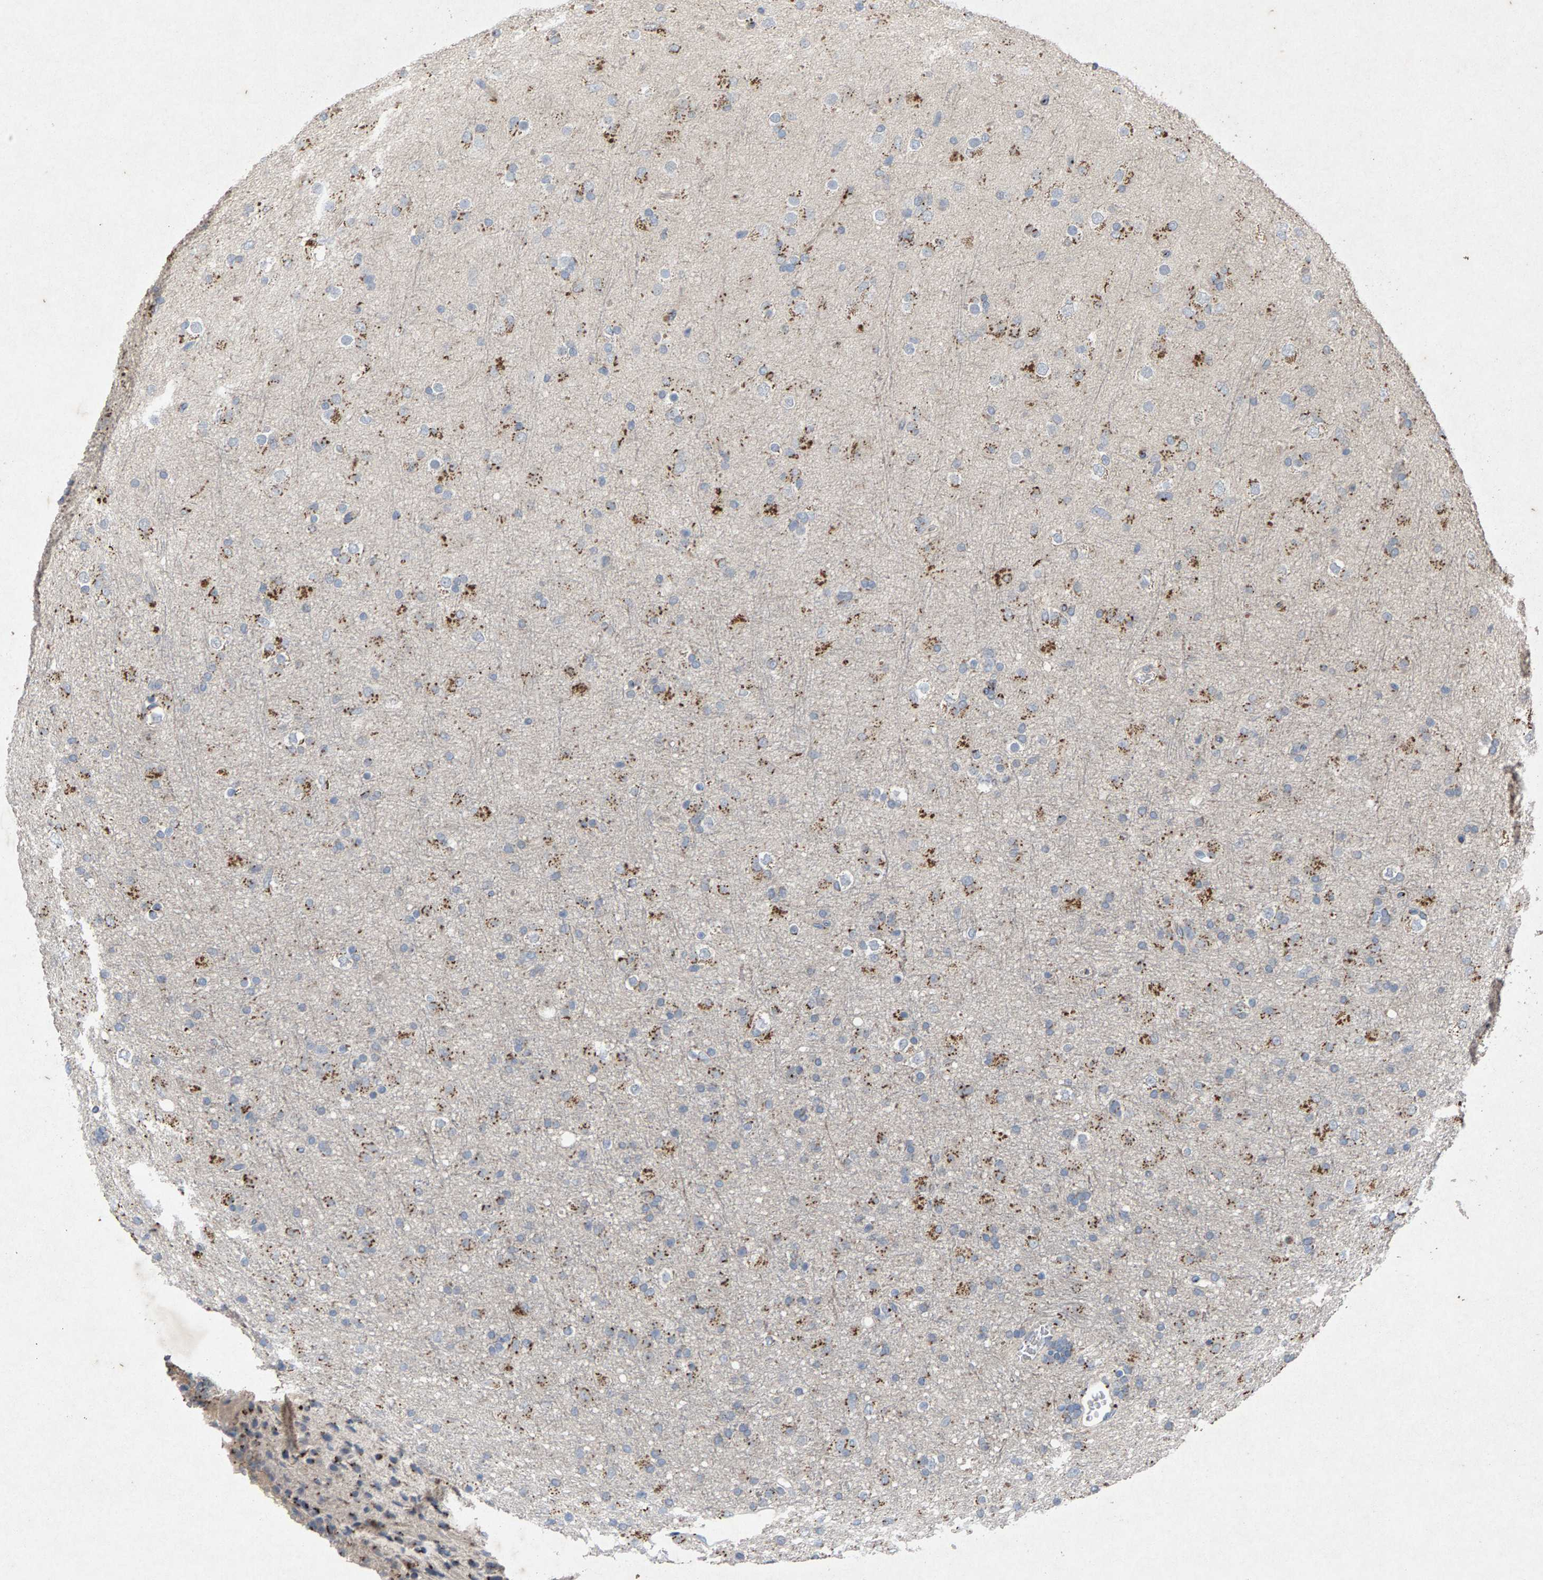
{"staining": {"intensity": "moderate", "quantity": ">75%", "location": "cytoplasmic/membranous"}, "tissue": "glioma", "cell_type": "Tumor cells", "image_type": "cancer", "snomed": [{"axis": "morphology", "description": "Glioma, malignant, Low grade"}, {"axis": "topography", "description": "Brain"}], "caption": "A micrograph showing moderate cytoplasmic/membranous positivity in approximately >75% of tumor cells in glioma, as visualized by brown immunohistochemical staining.", "gene": "MAN2A1", "patient": {"sex": "male", "age": 65}}